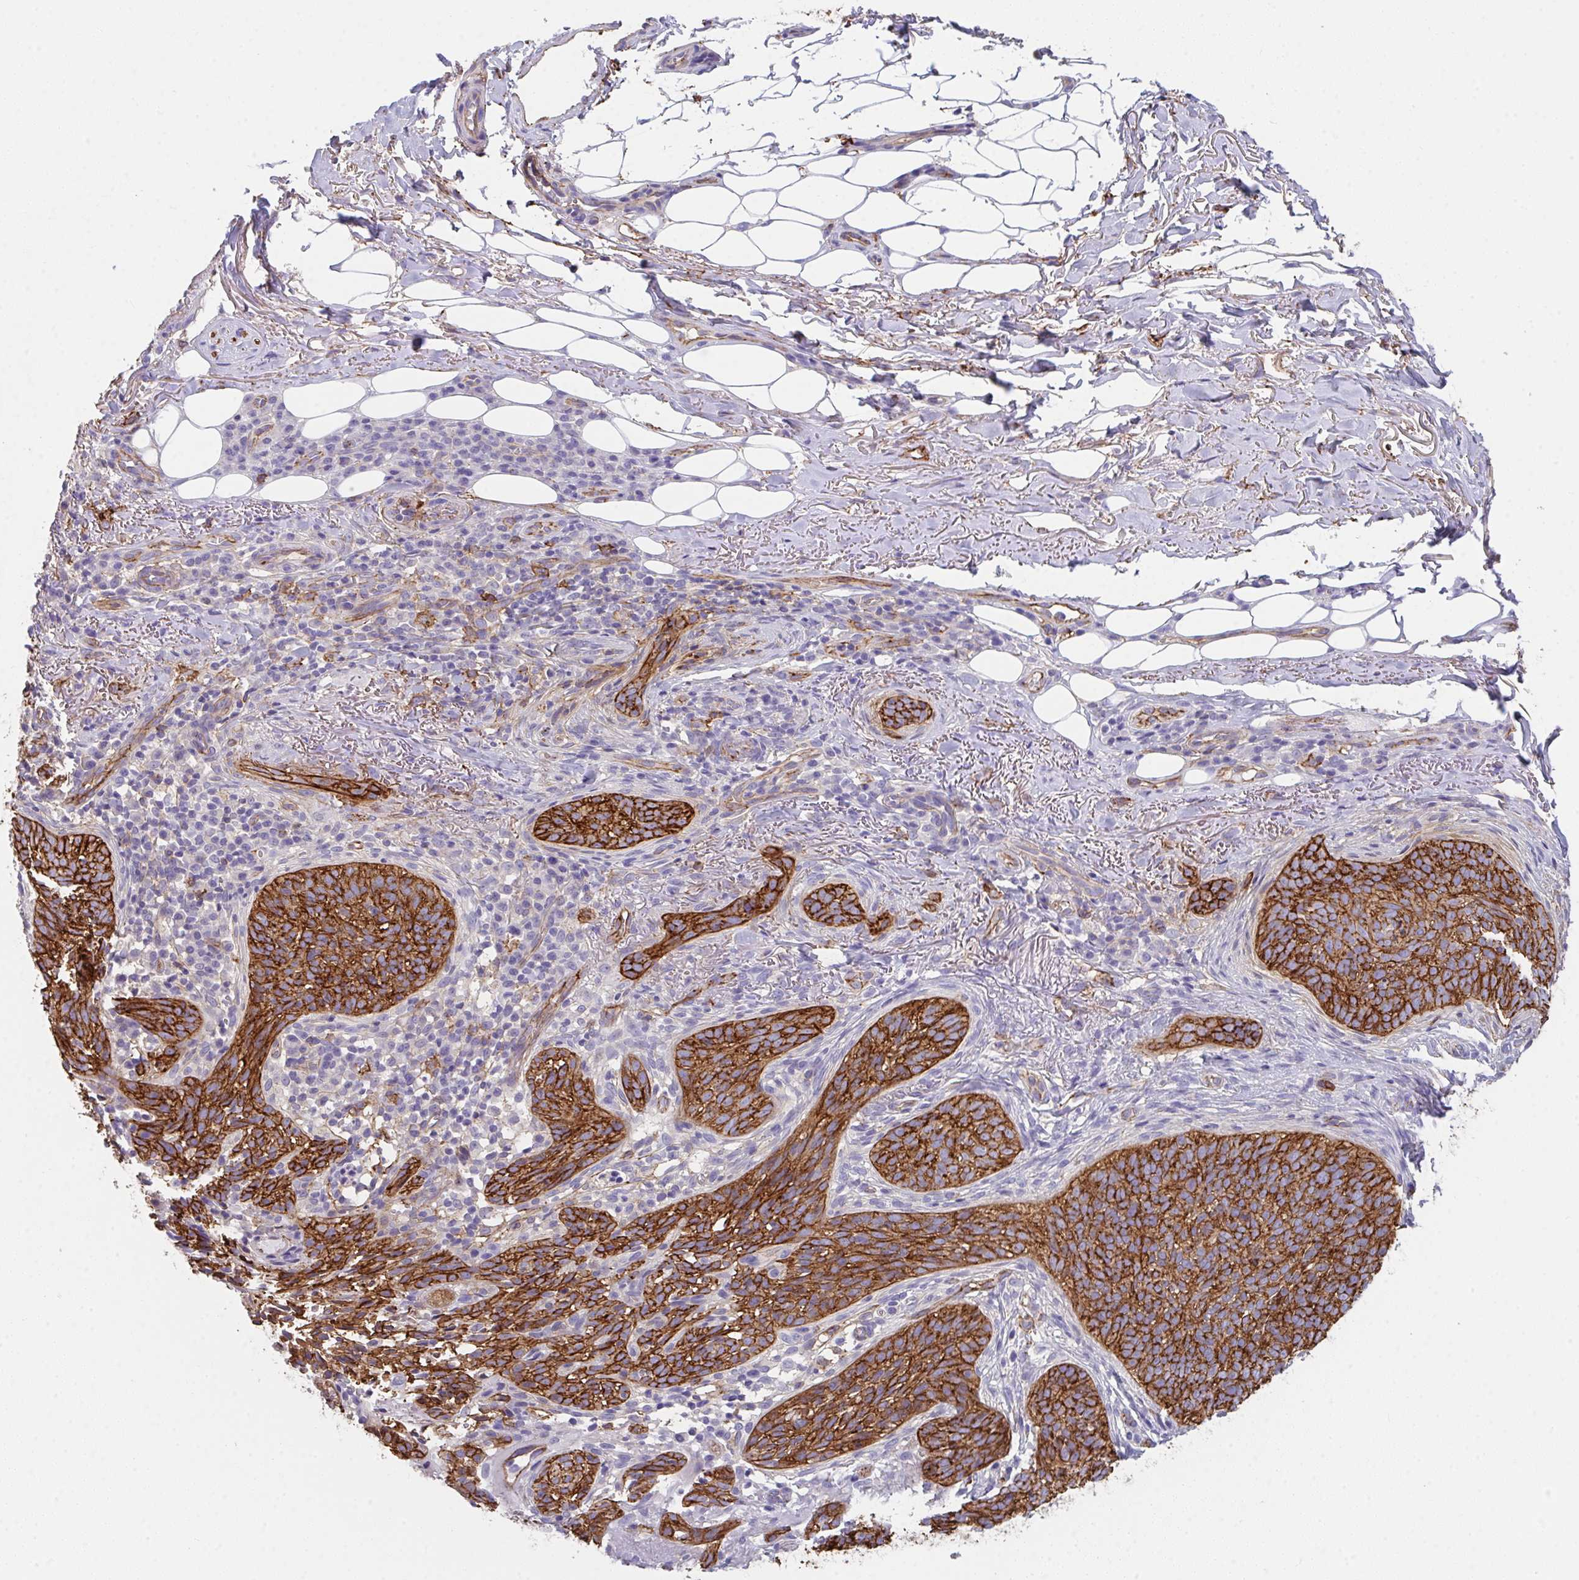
{"staining": {"intensity": "strong", "quantity": ">75%", "location": "cytoplasmic/membranous"}, "tissue": "skin cancer", "cell_type": "Tumor cells", "image_type": "cancer", "snomed": [{"axis": "morphology", "description": "Basal cell carcinoma"}, {"axis": "topography", "description": "Skin"}, {"axis": "topography", "description": "Skin of head"}], "caption": "The immunohistochemical stain shows strong cytoplasmic/membranous expression in tumor cells of skin basal cell carcinoma tissue.", "gene": "DBN1", "patient": {"sex": "male", "age": 62}}